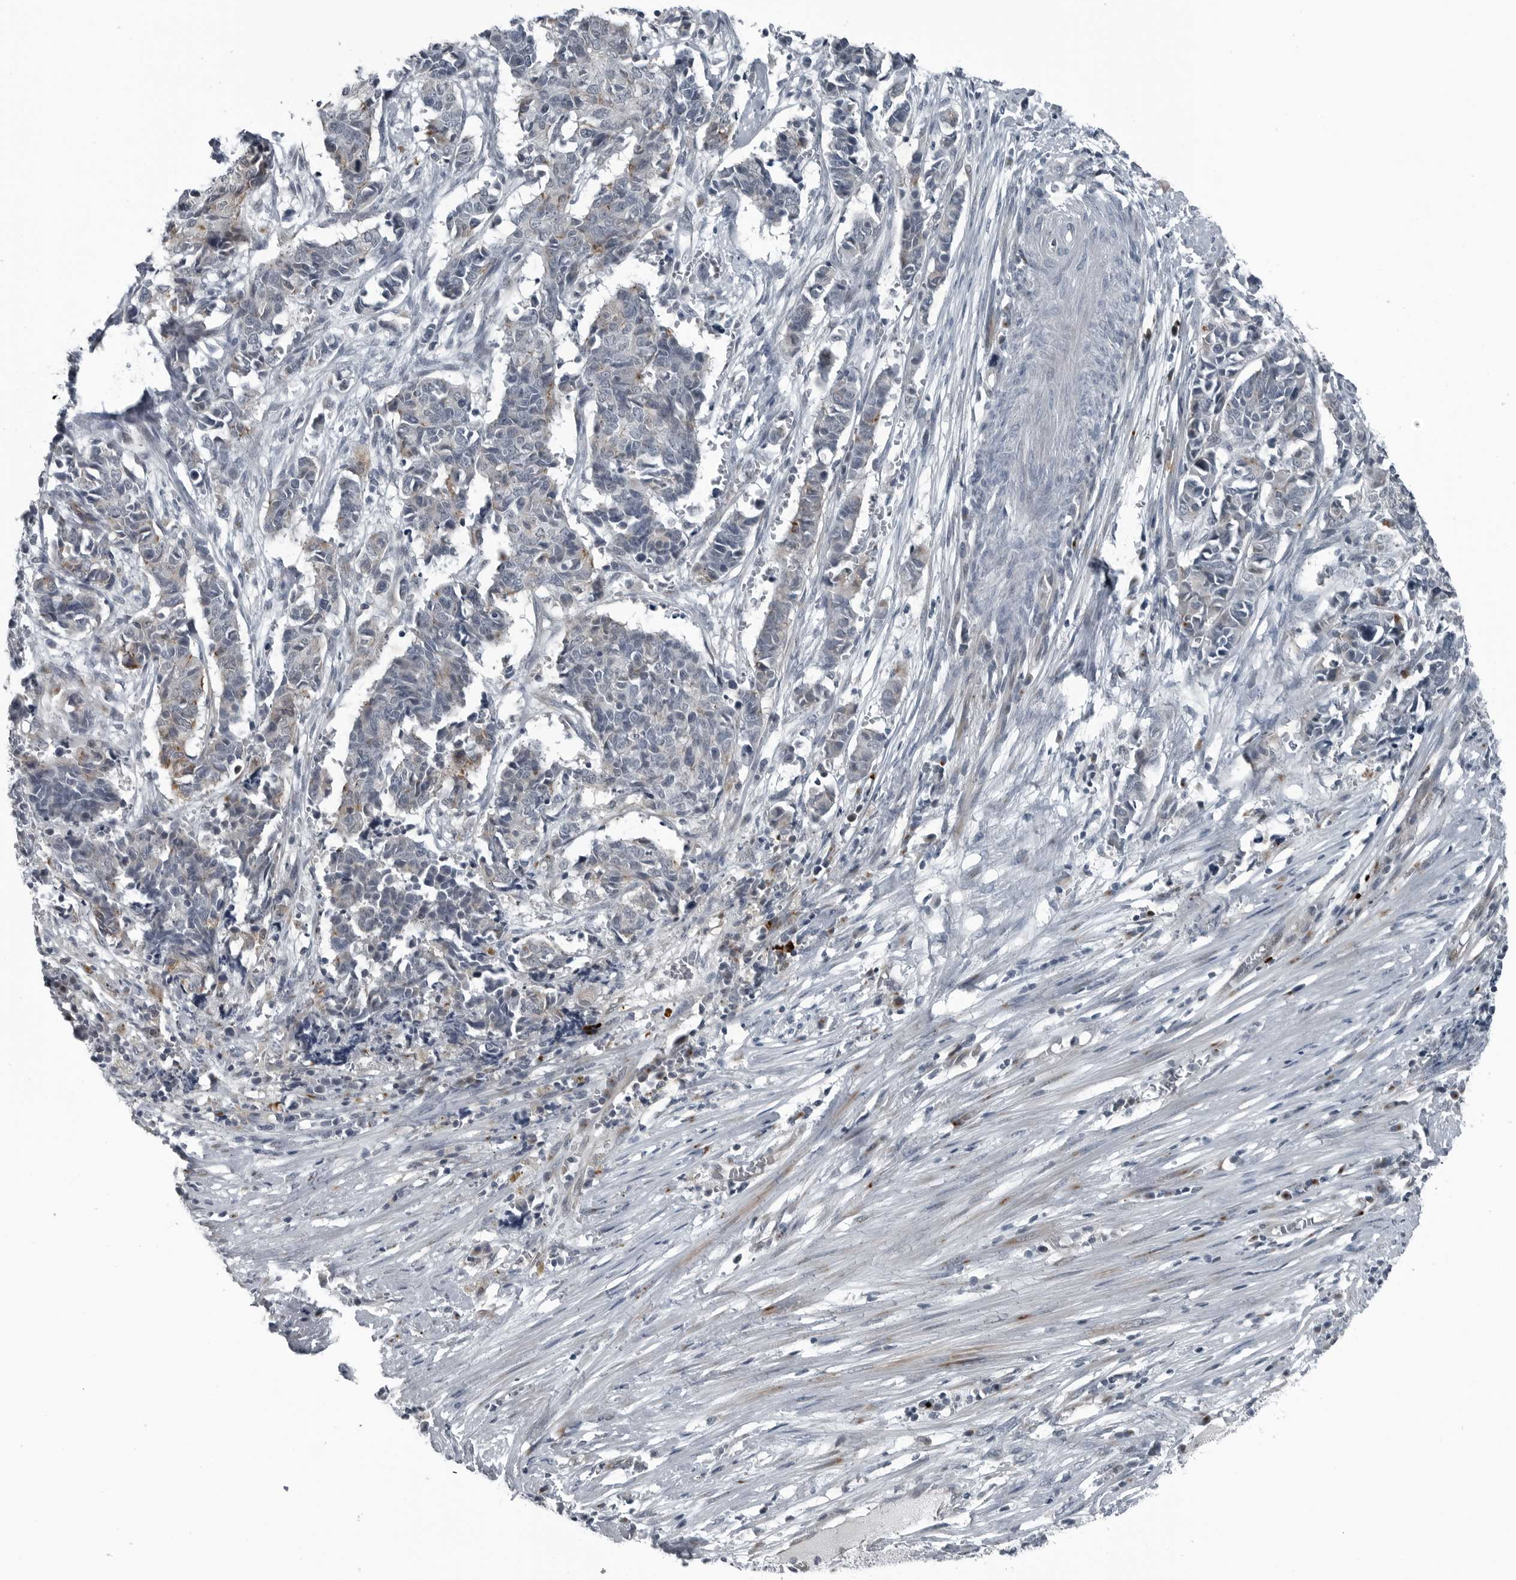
{"staining": {"intensity": "negative", "quantity": "none", "location": "none"}, "tissue": "cervical cancer", "cell_type": "Tumor cells", "image_type": "cancer", "snomed": [{"axis": "morphology", "description": "Normal tissue, NOS"}, {"axis": "morphology", "description": "Squamous cell carcinoma, NOS"}, {"axis": "topography", "description": "Cervix"}], "caption": "Cervical cancer stained for a protein using immunohistochemistry (IHC) displays no positivity tumor cells.", "gene": "GAK", "patient": {"sex": "female", "age": 35}}